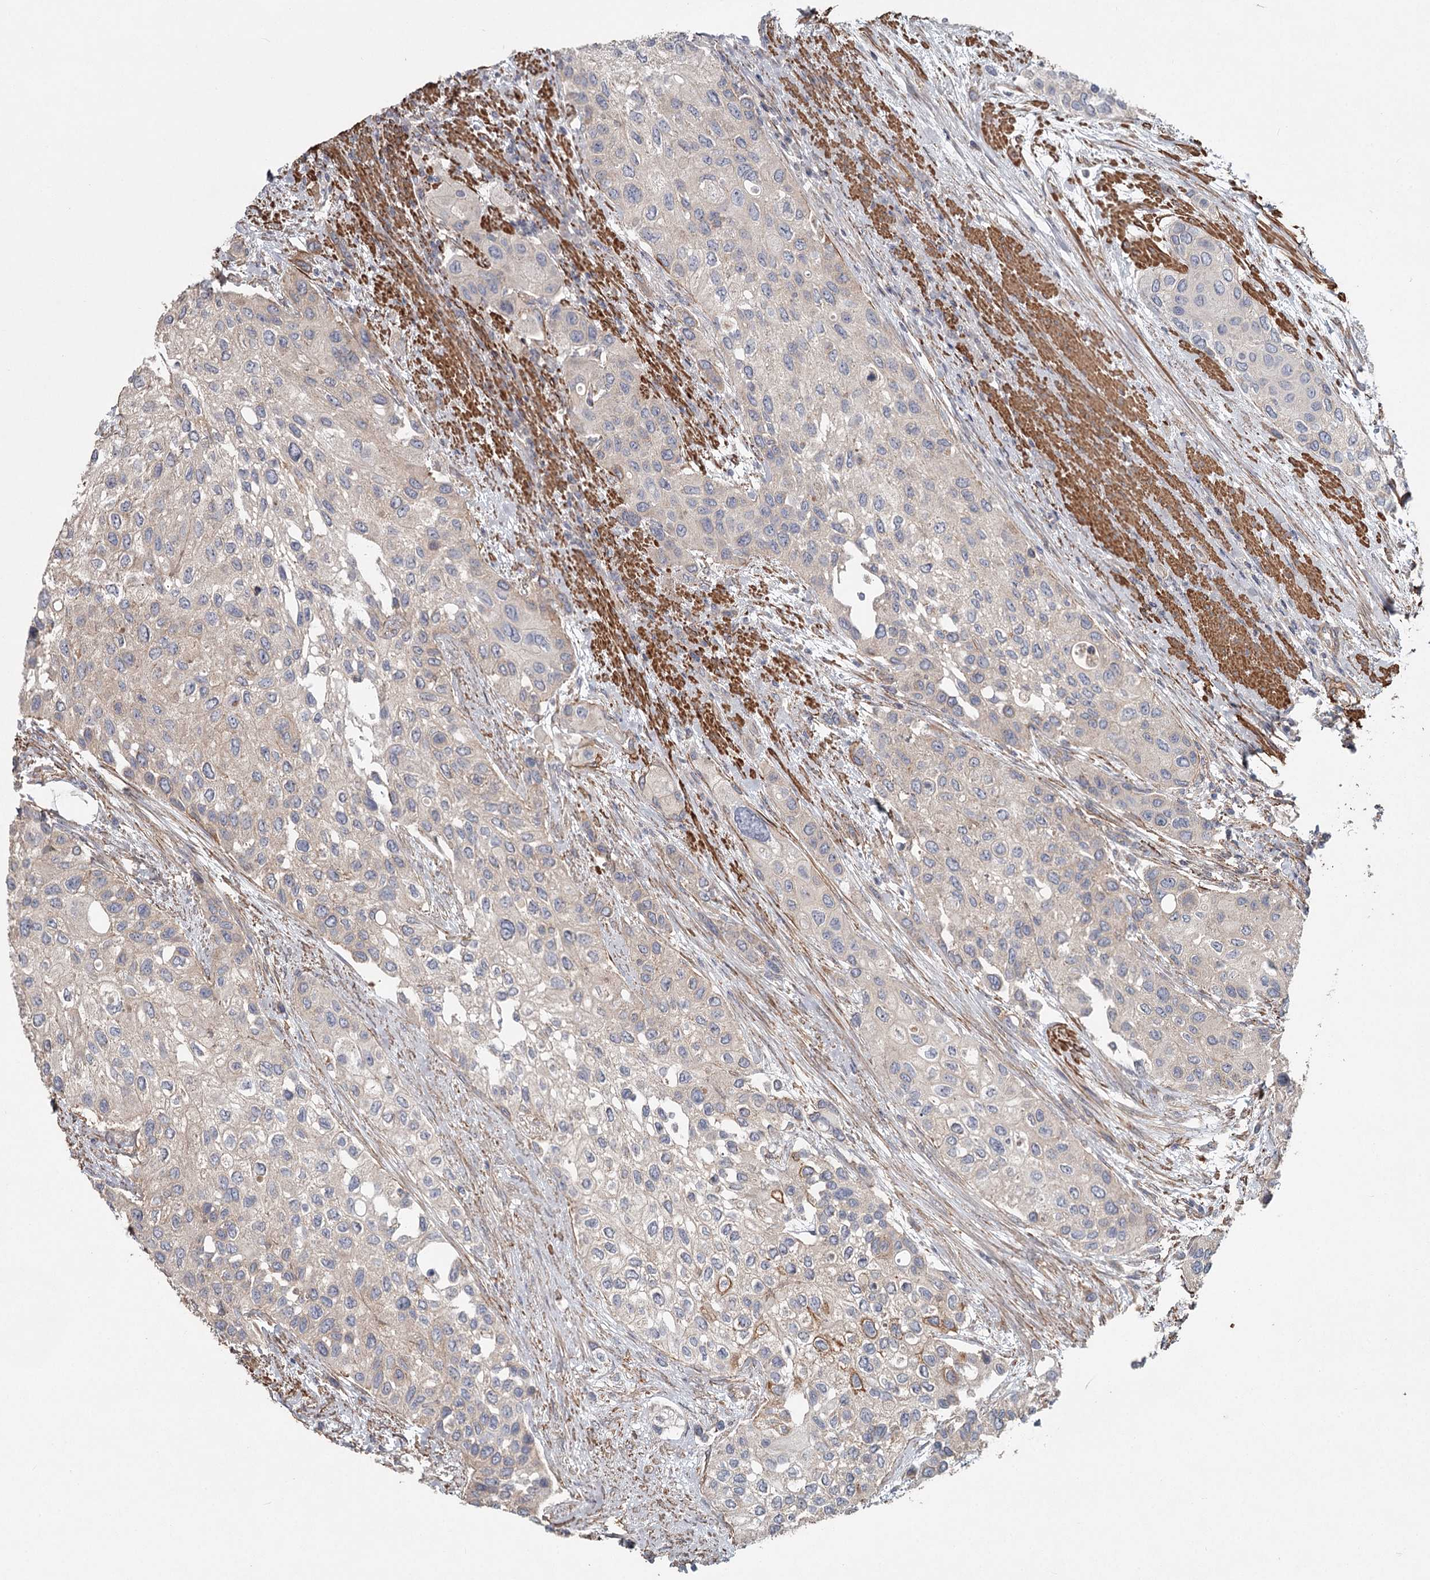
{"staining": {"intensity": "negative", "quantity": "none", "location": "none"}, "tissue": "urothelial cancer", "cell_type": "Tumor cells", "image_type": "cancer", "snomed": [{"axis": "morphology", "description": "Normal tissue, NOS"}, {"axis": "morphology", "description": "Urothelial carcinoma, High grade"}, {"axis": "topography", "description": "Vascular tissue"}, {"axis": "topography", "description": "Urinary bladder"}], "caption": "DAB immunohistochemical staining of human high-grade urothelial carcinoma reveals no significant expression in tumor cells.", "gene": "DHRS9", "patient": {"sex": "female", "age": 56}}